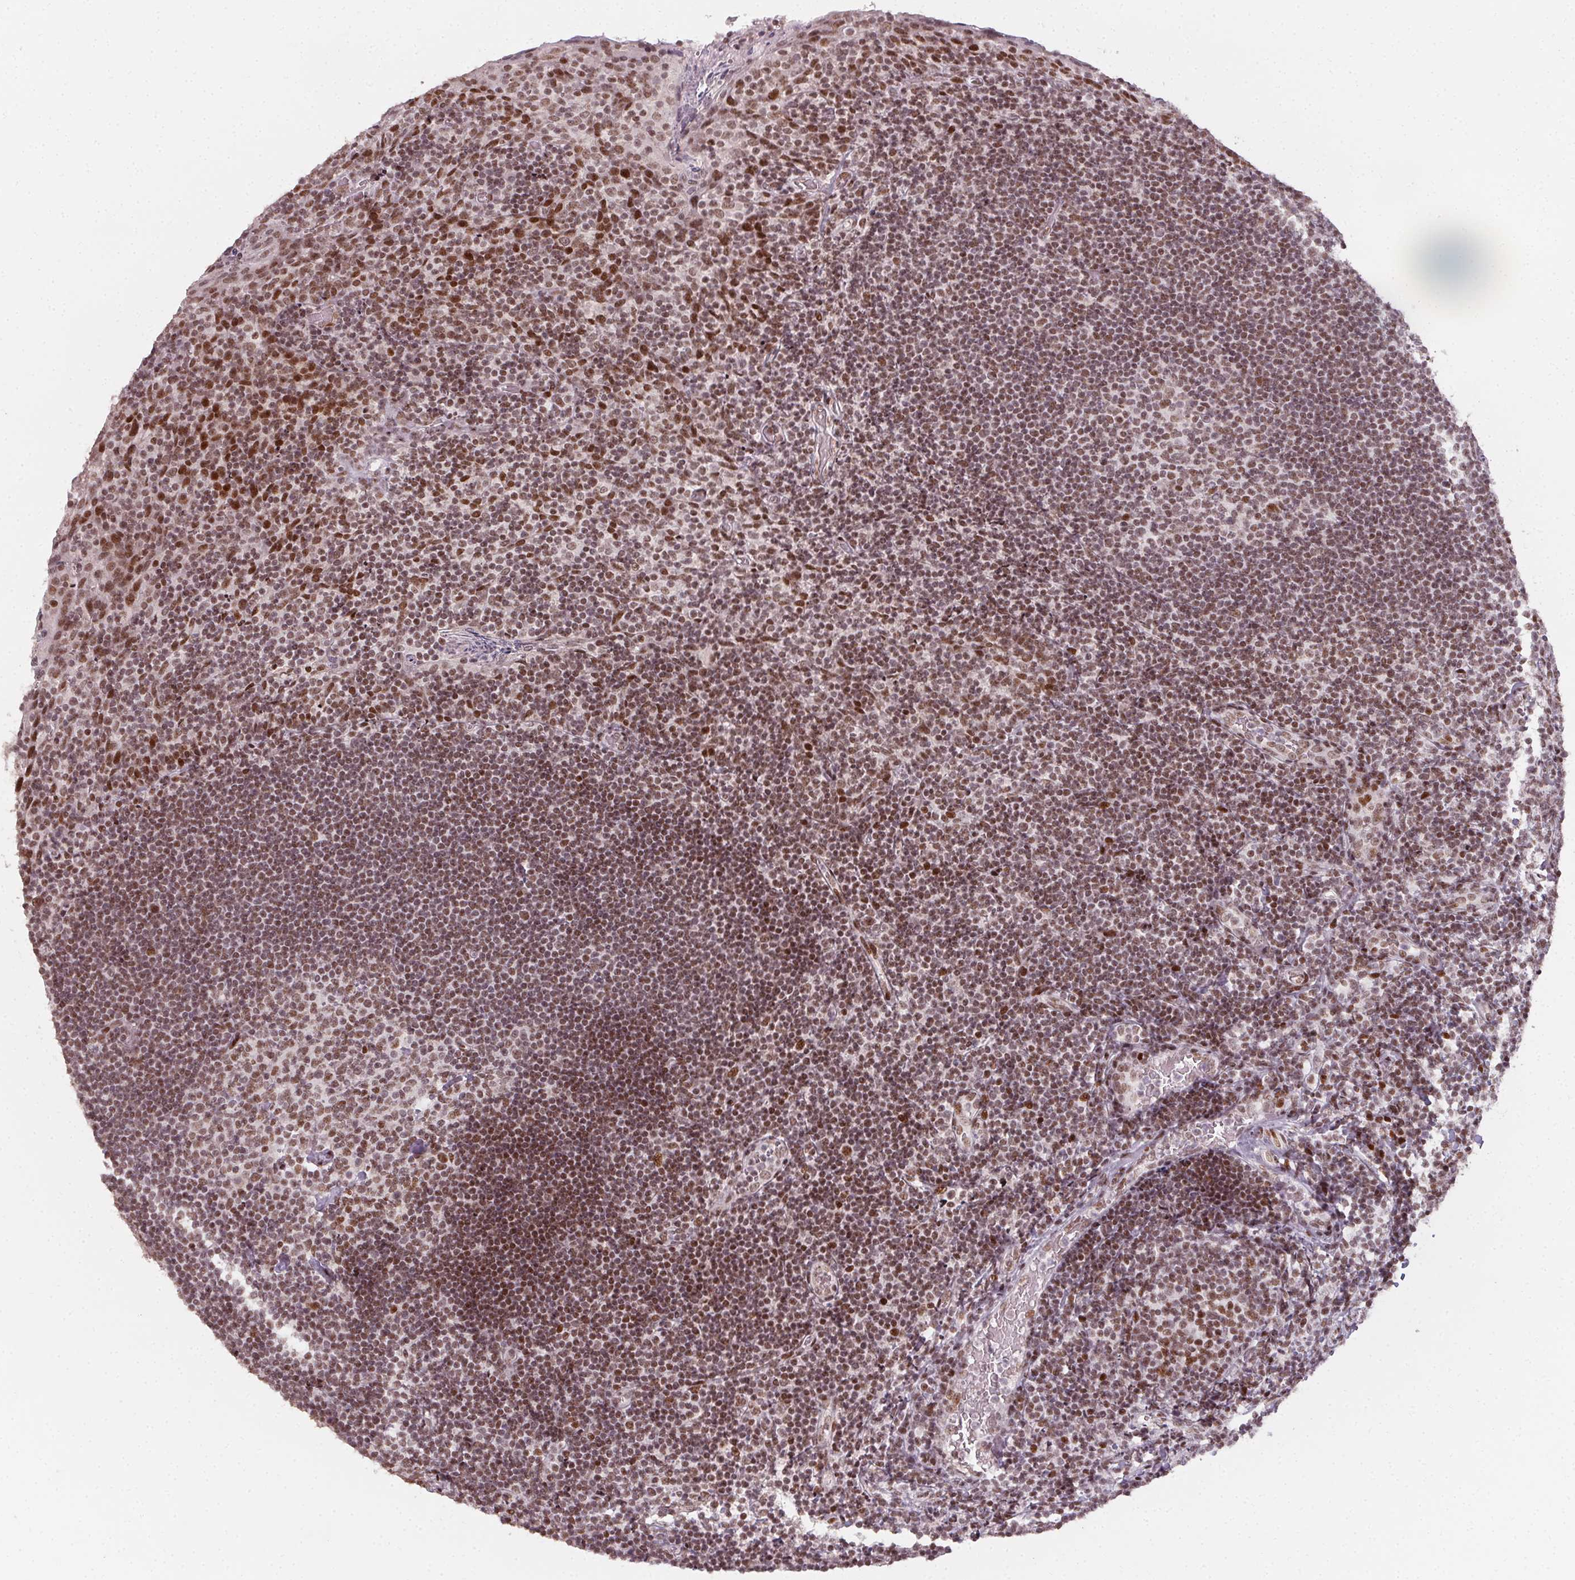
{"staining": {"intensity": "moderate", "quantity": ">75%", "location": "nuclear"}, "tissue": "tonsil", "cell_type": "Germinal center cells", "image_type": "normal", "snomed": [{"axis": "morphology", "description": "Normal tissue, NOS"}, {"axis": "topography", "description": "Tonsil"}], "caption": "Germinal center cells reveal medium levels of moderate nuclear expression in about >75% of cells in normal tonsil.", "gene": "KMT2A", "patient": {"sex": "female", "age": 10}}